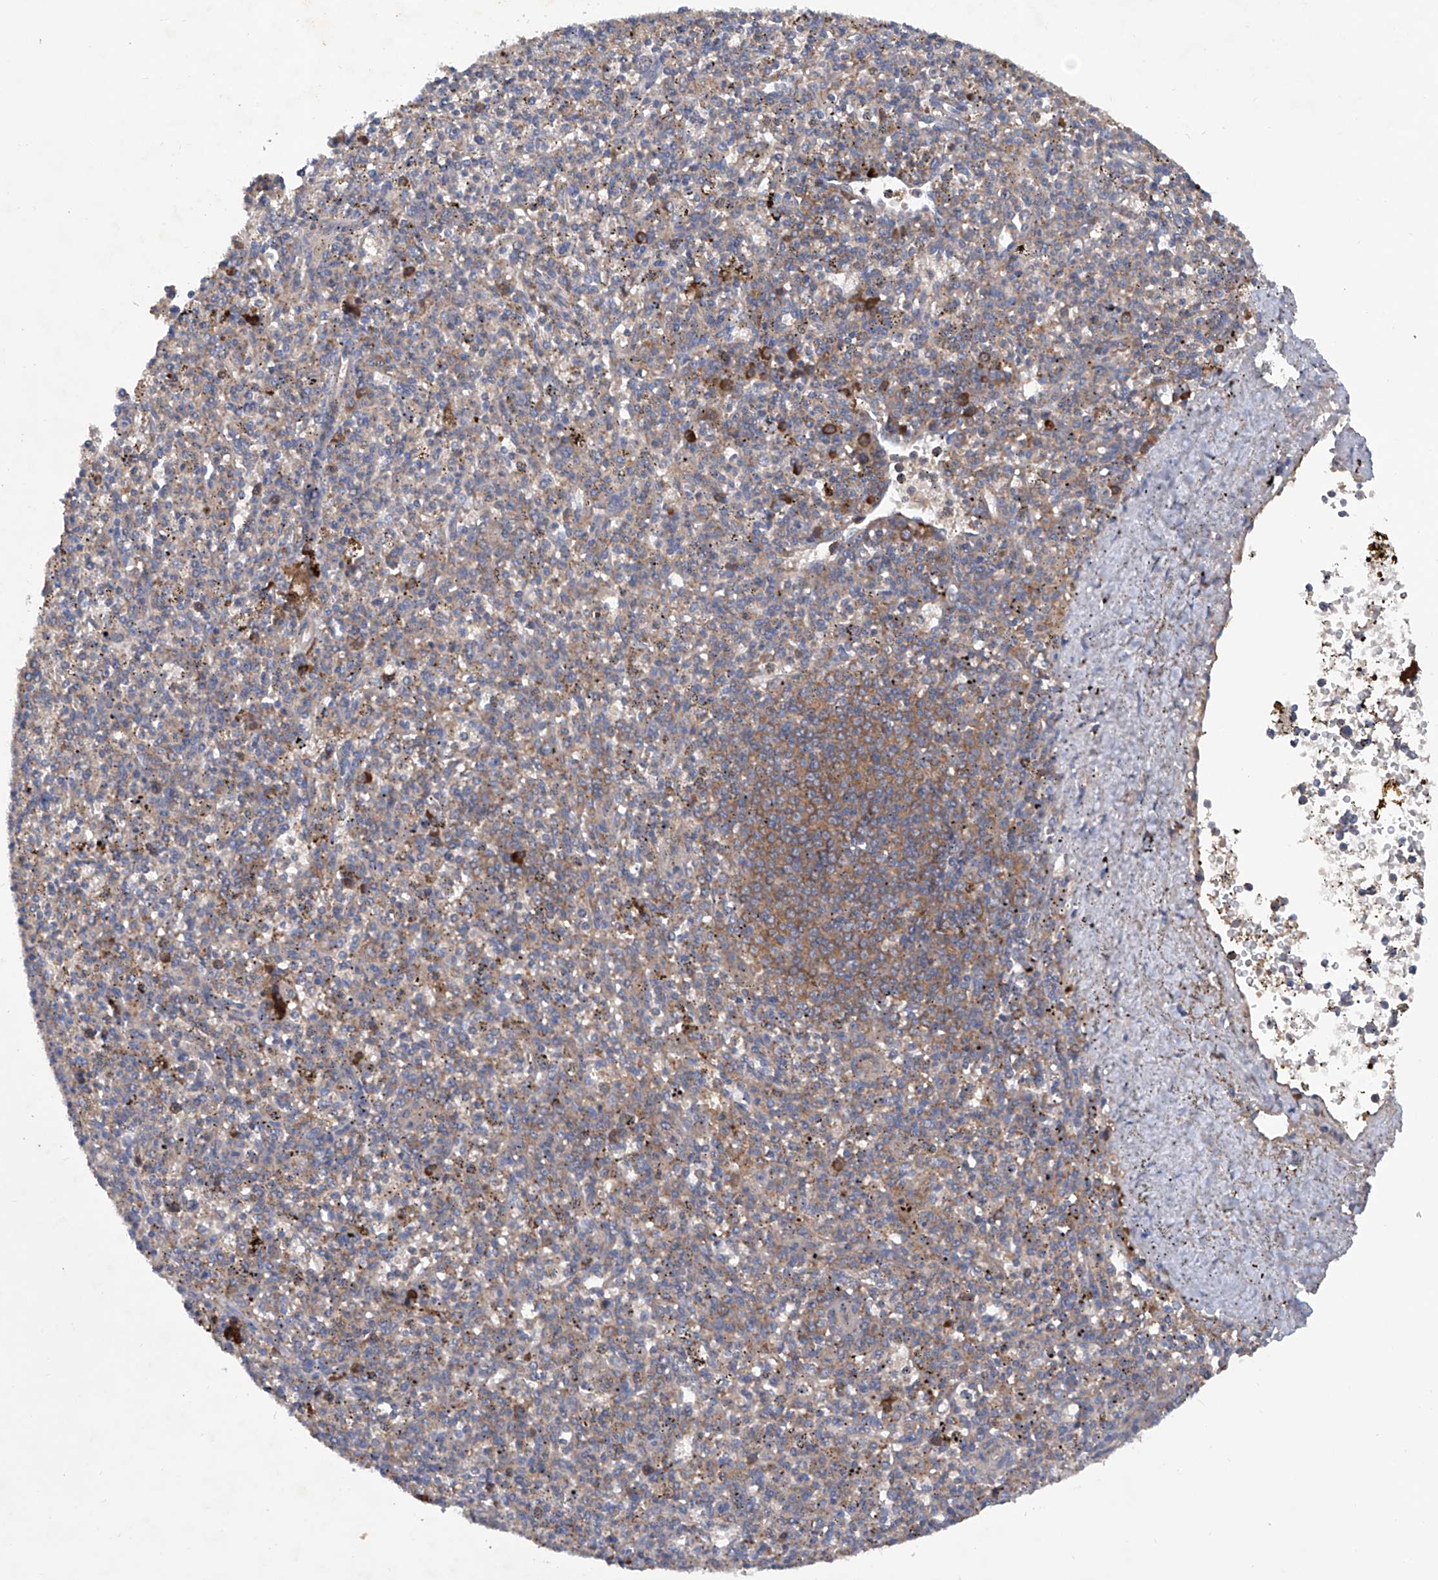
{"staining": {"intensity": "weak", "quantity": "25%-75%", "location": "cytoplasmic/membranous"}, "tissue": "spleen", "cell_type": "Cells in red pulp", "image_type": "normal", "snomed": [{"axis": "morphology", "description": "Normal tissue, NOS"}, {"axis": "topography", "description": "Spleen"}], "caption": "A low amount of weak cytoplasmic/membranous positivity is identified in about 25%-75% of cells in red pulp in benign spleen.", "gene": "ASCC3", "patient": {"sex": "male", "age": 72}}